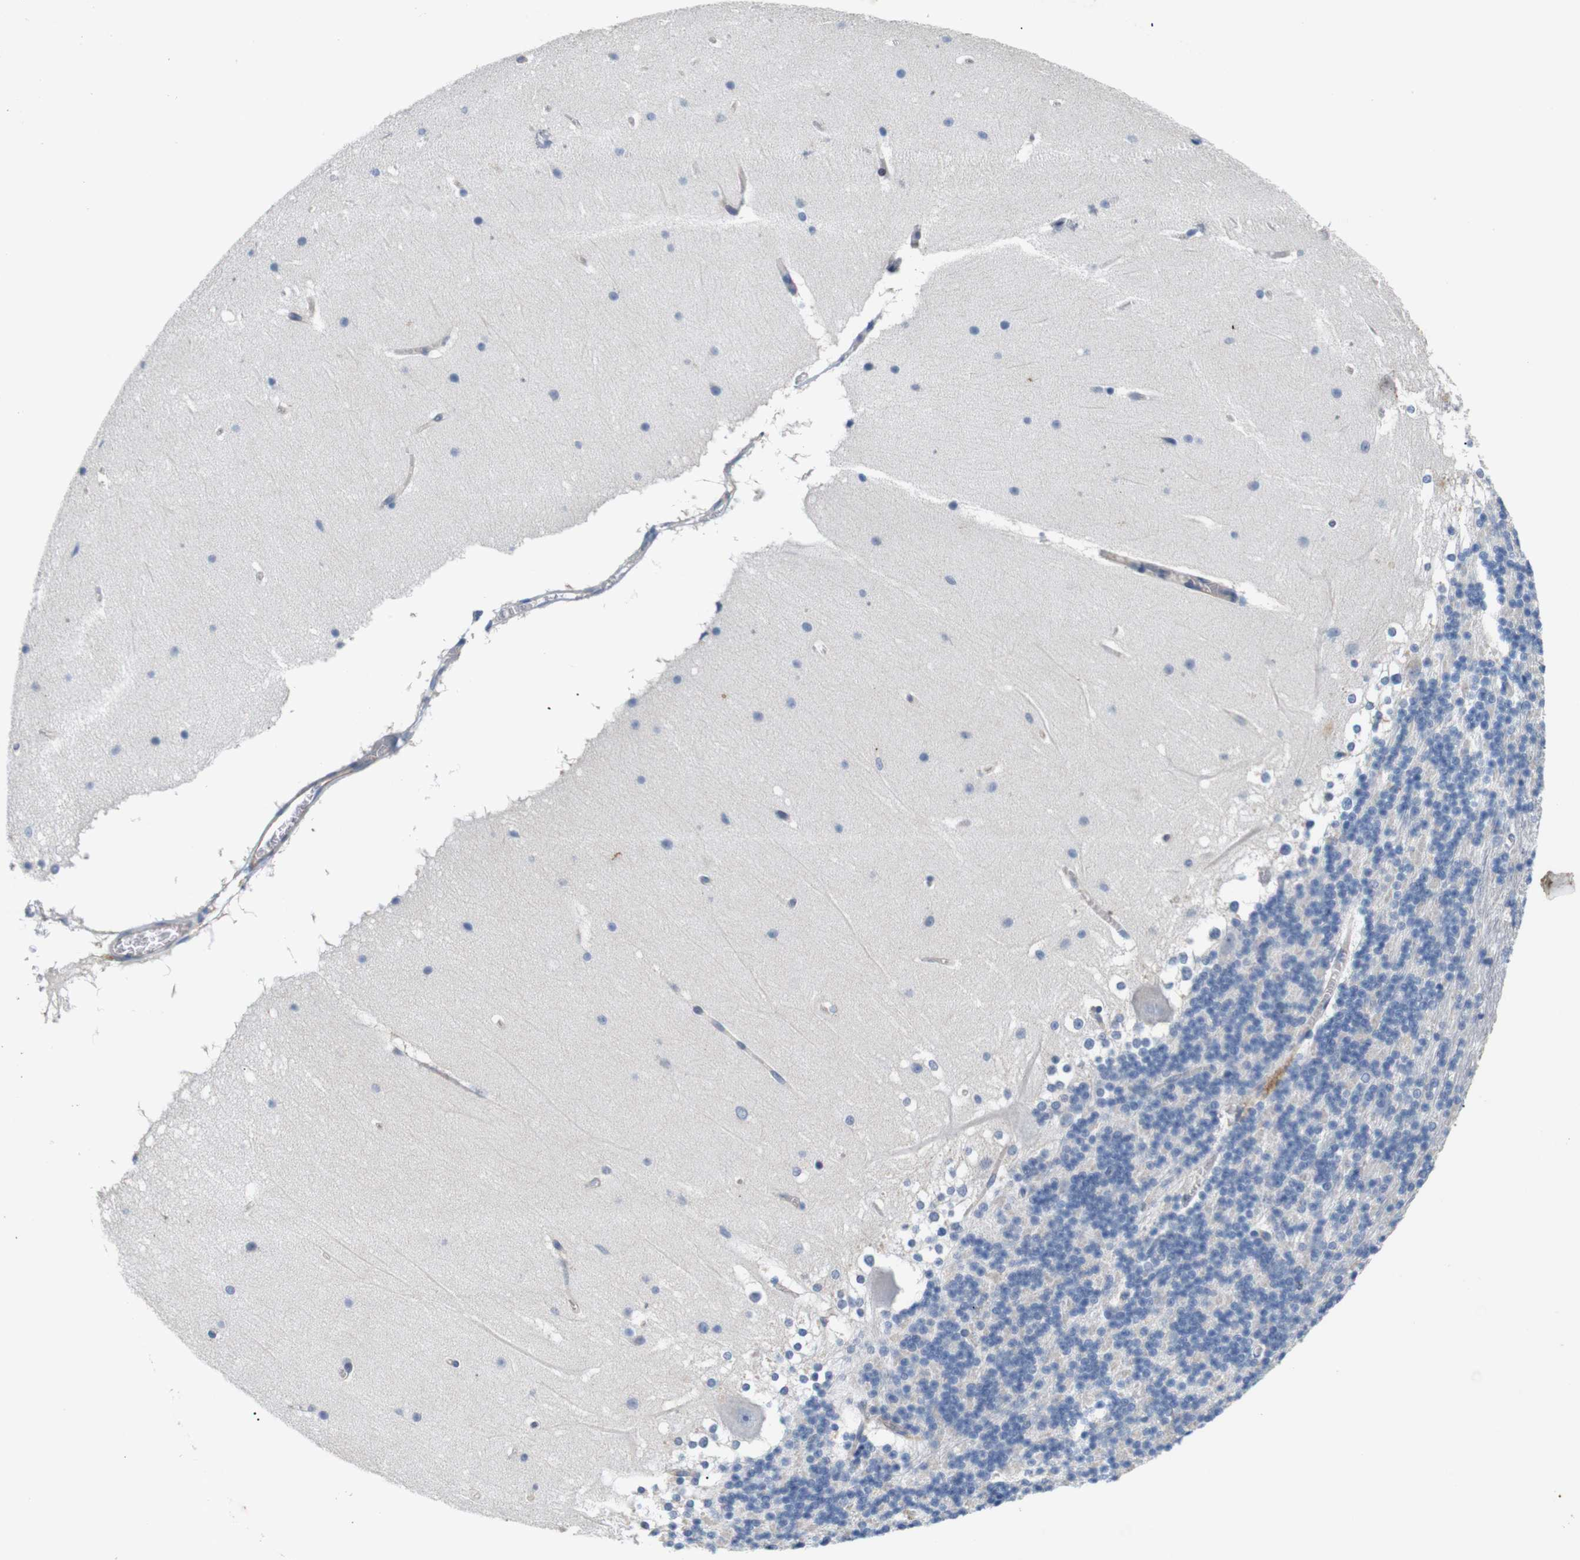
{"staining": {"intensity": "negative", "quantity": "none", "location": "none"}, "tissue": "cerebellum", "cell_type": "Cells in granular layer", "image_type": "normal", "snomed": [{"axis": "morphology", "description": "Normal tissue, NOS"}, {"axis": "topography", "description": "Cerebellum"}], "caption": "This is a histopathology image of IHC staining of normal cerebellum, which shows no staining in cells in granular layer. The staining was performed using DAB to visualize the protein expression in brown, while the nuclei were stained in blue with hematoxylin (Magnification: 20x).", "gene": "ITGA5", "patient": {"sex": "female", "age": 19}}